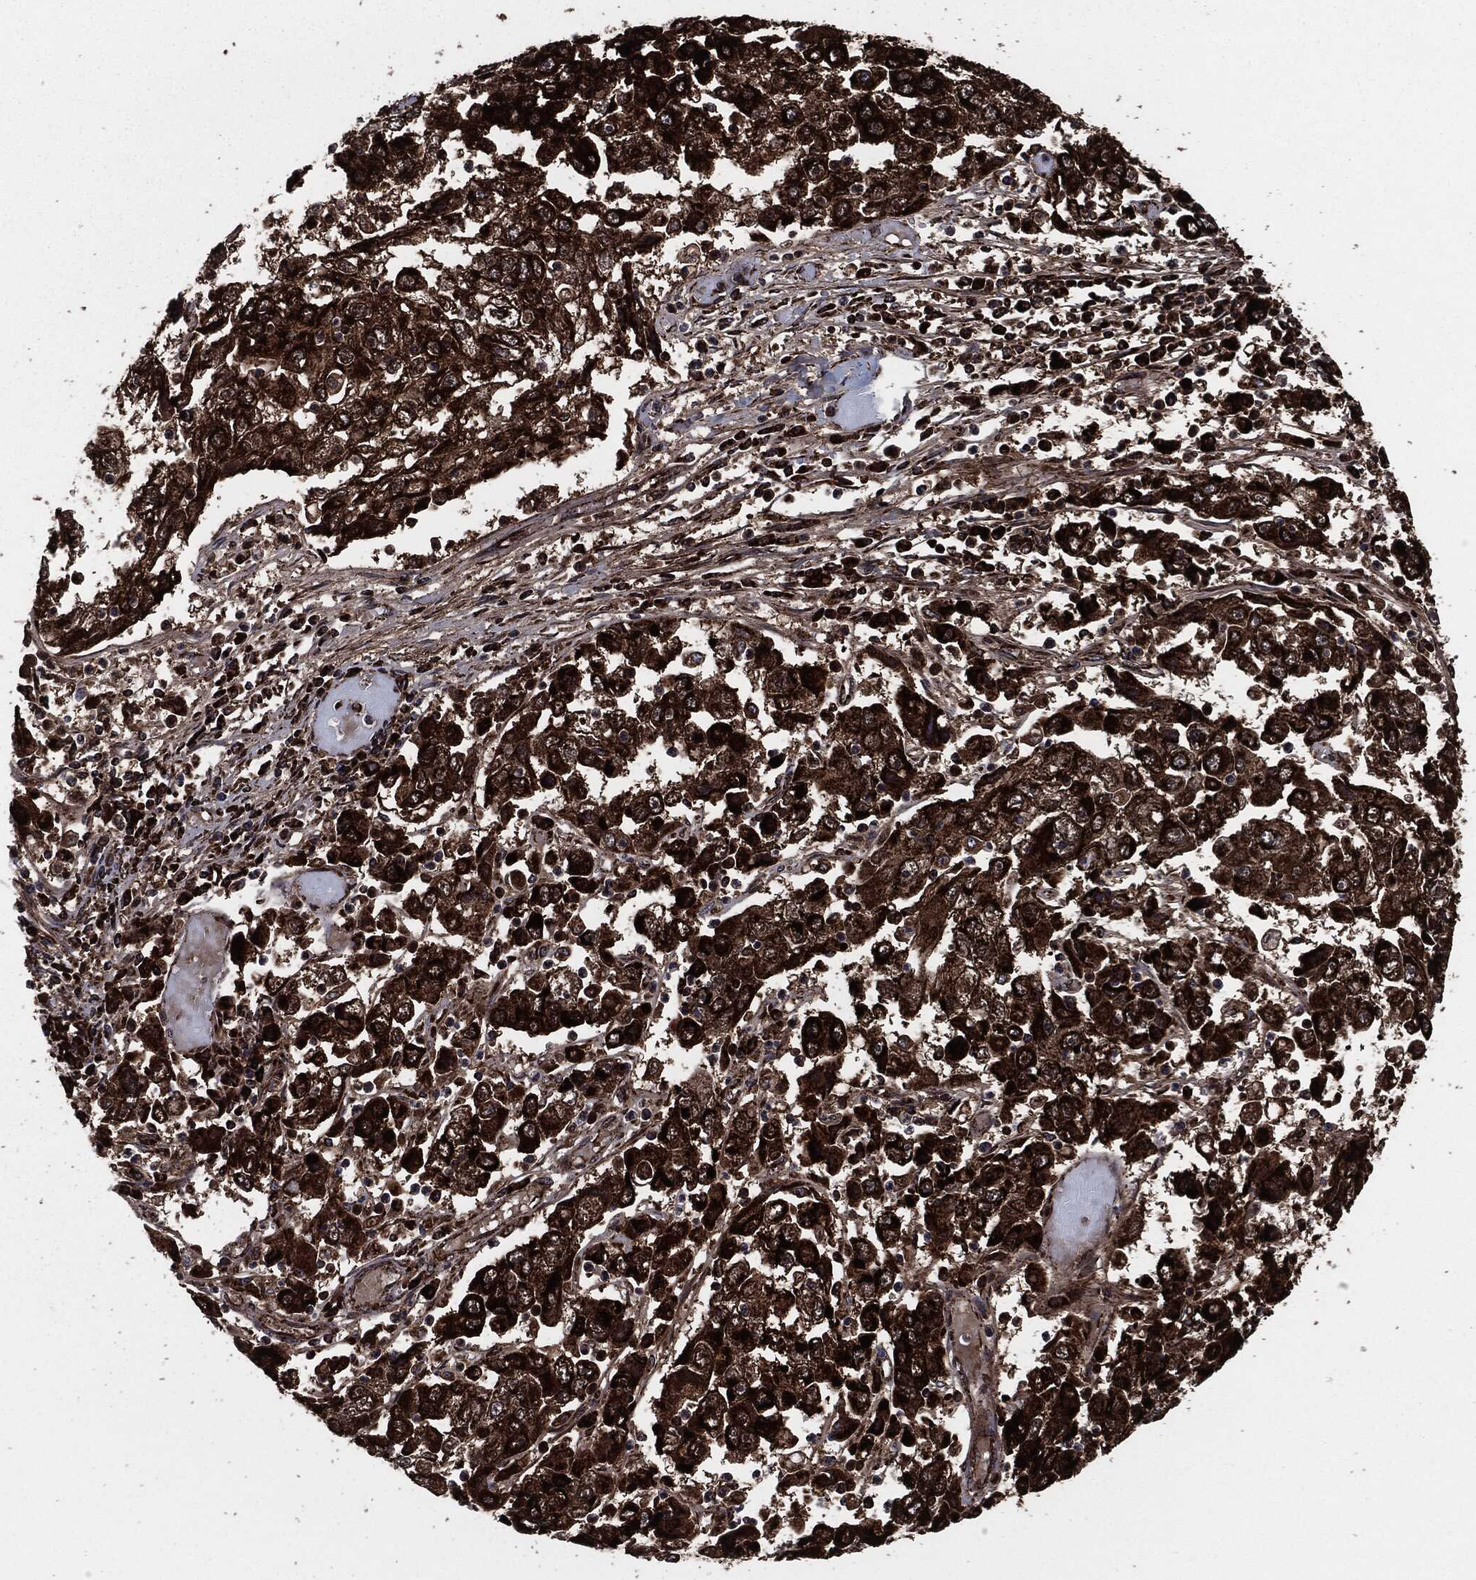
{"staining": {"intensity": "strong", "quantity": "25%-75%", "location": "cytoplasmic/membranous"}, "tissue": "cervical cancer", "cell_type": "Tumor cells", "image_type": "cancer", "snomed": [{"axis": "morphology", "description": "Squamous cell carcinoma, NOS"}, {"axis": "topography", "description": "Cervix"}], "caption": "Immunohistochemical staining of human cervical cancer displays high levels of strong cytoplasmic/membranous expression in about 25%-75% of tumor cells.", "gene": "FH", "patient": {"sex": "female", "age": 36}}